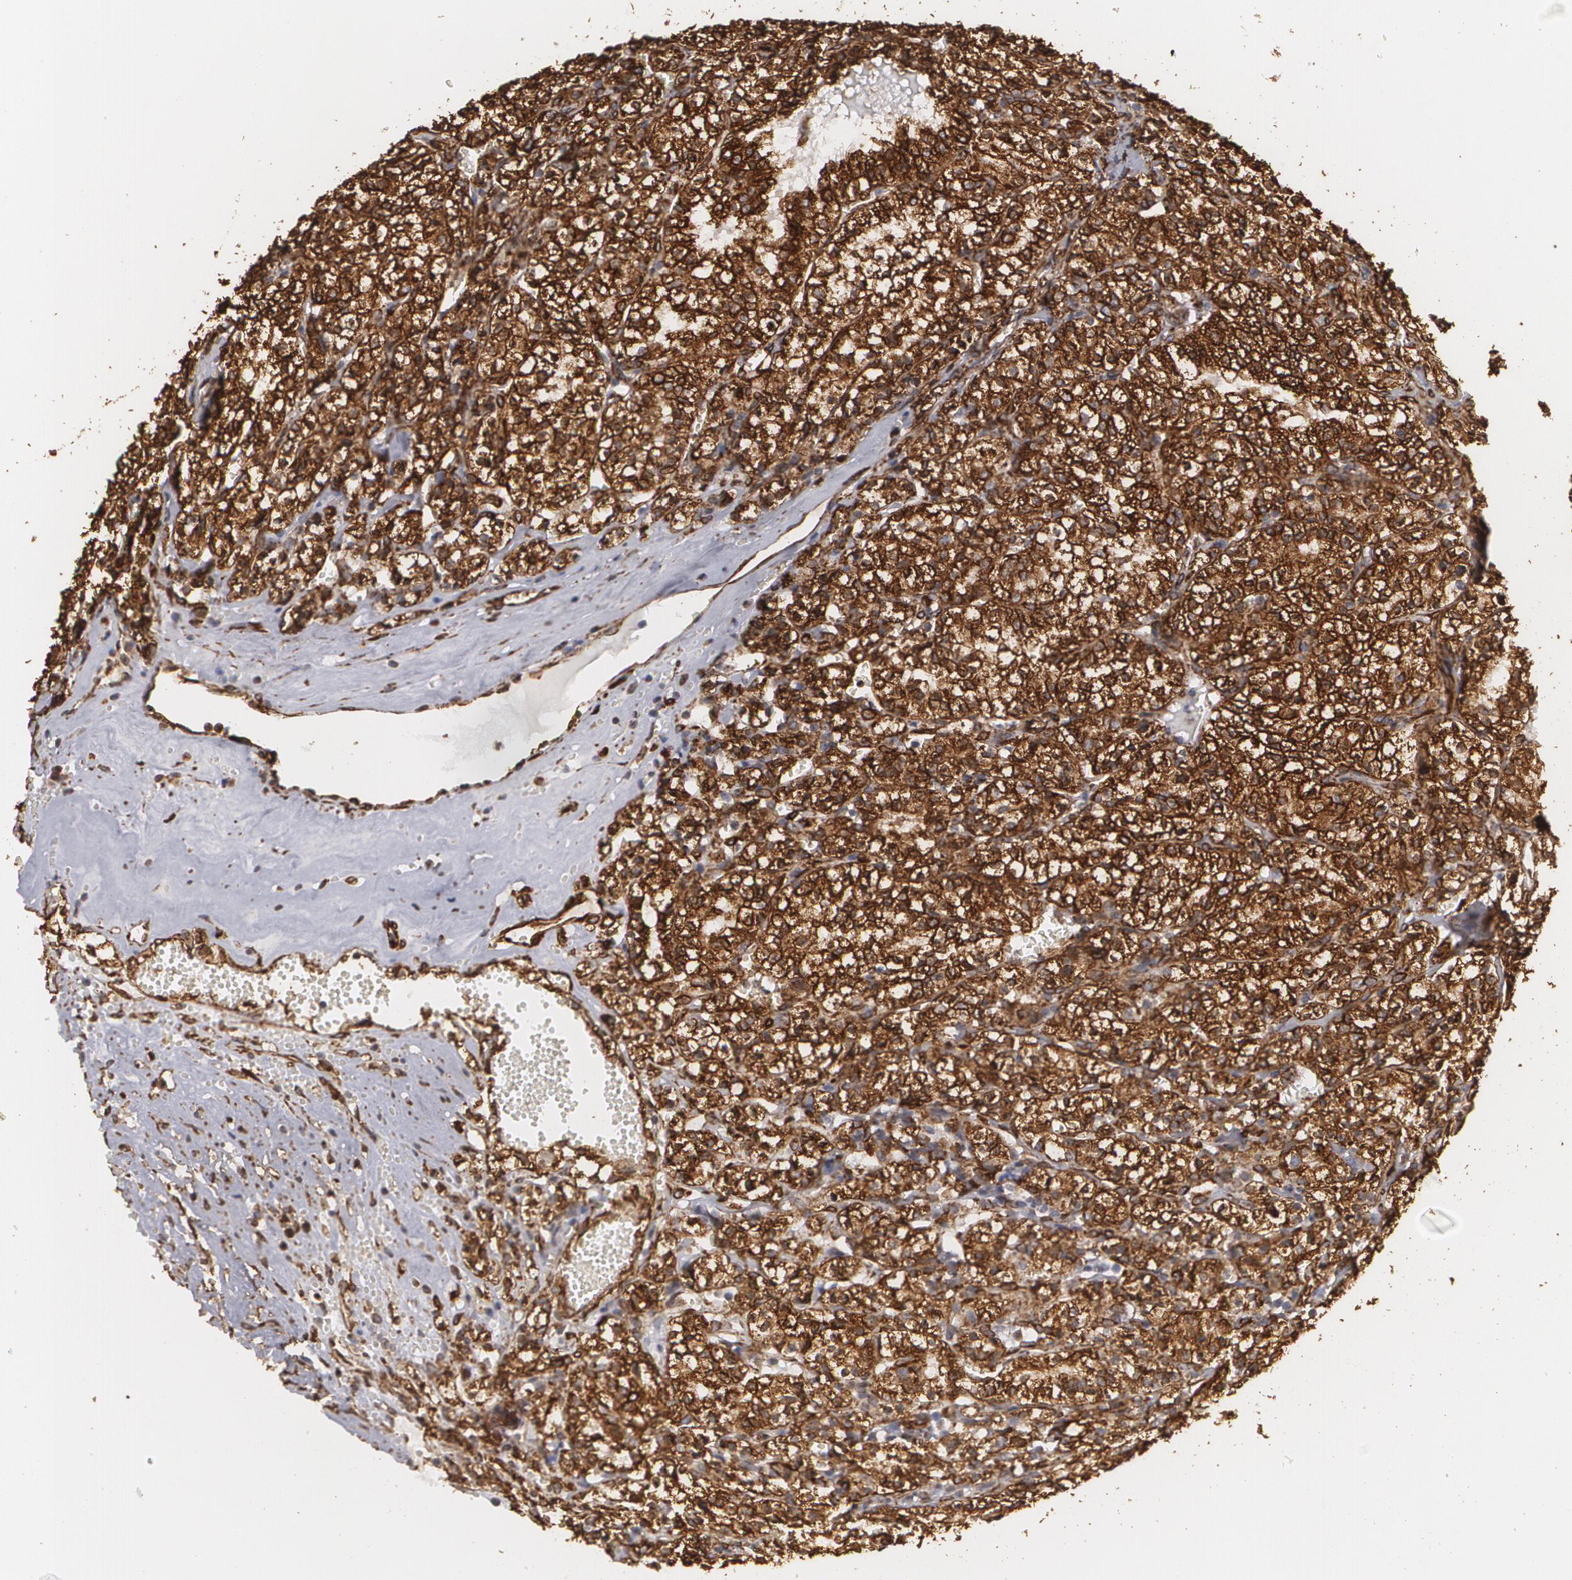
{"staining": {"intensity": "strong", "quantity": ">75%", "location": "cytoplasmic/membranous"}, "tissue": "renal cancer", "cell_type": "Tumor cells", "image_type": "cancer", "snomed": [{"axis": "morphology", "description": "Adenocarcinoma, NOS"}, {"axis": "topography", "description": "Kidney"}], "caption": "Protein analysis of adenocarcinoma (renal) tissue reveals strong cytoplasmic/membranous positivity in approximately >75% of tumor cells.", "gene": "CYB5R3", "patient": {"sex": "male", "age": 61}}